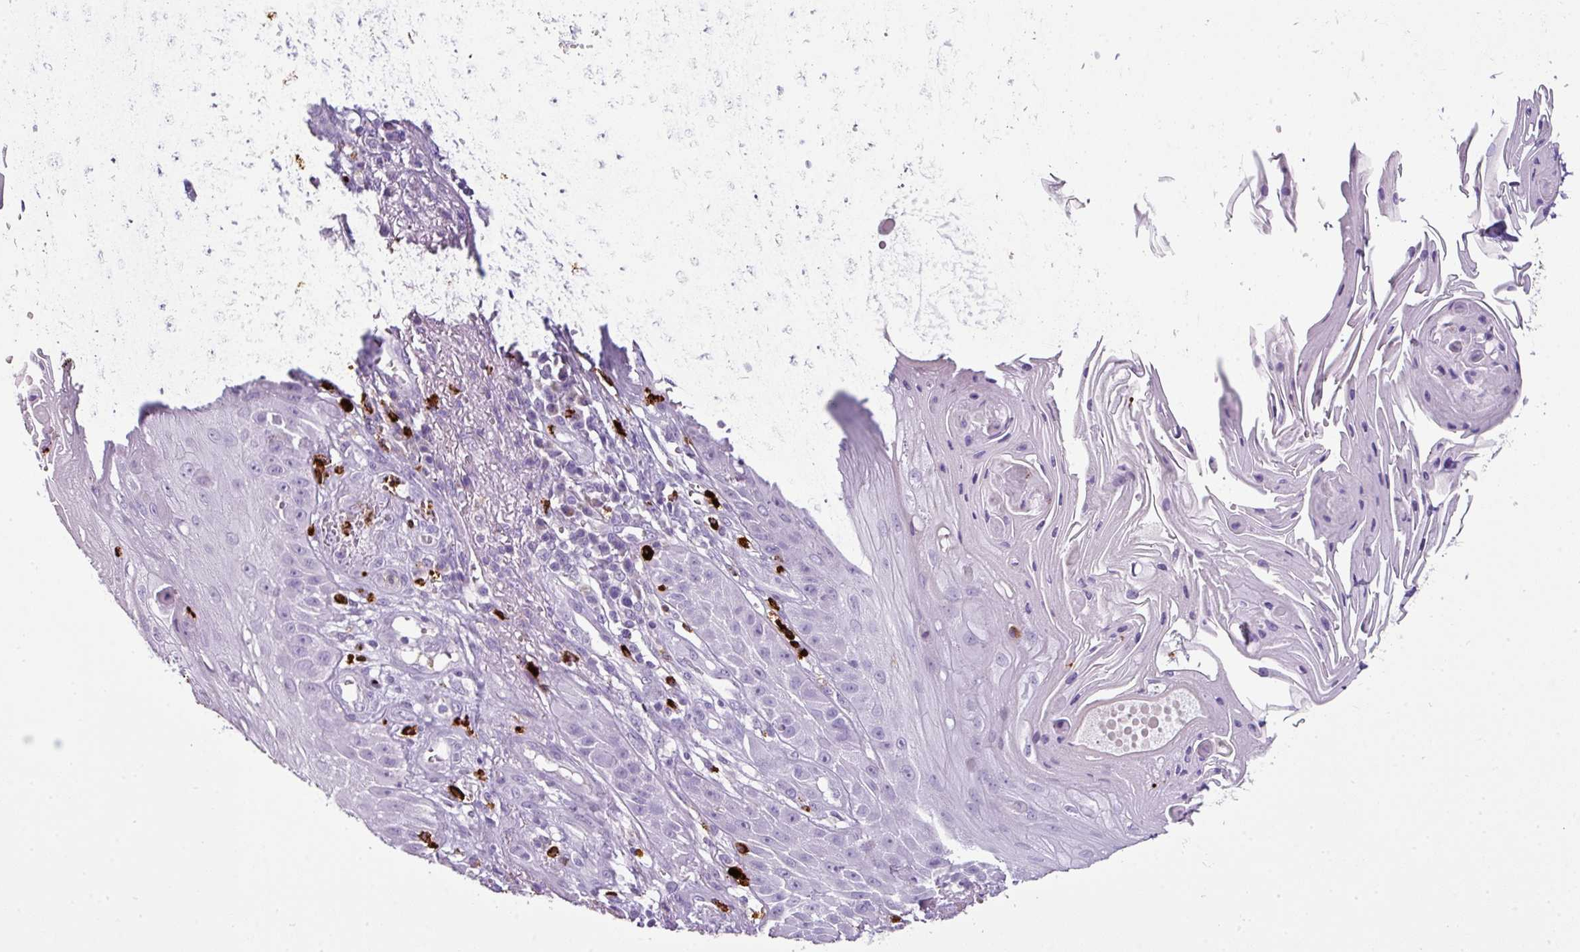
{"staining": {"intensity": "negative", "quantity": "none", "location": "none"}, "tissue": "skin cancer", "cell_type": "Tumor cells", "image_type": "cancer", "snomed": [{"axis": "morphology", "description": "Squamous cell carcinoma, NOS"}, {"axis": "topography", "description": "Skin"}], "caption": "Tumor cells are negative for brown protein staining in squamous cell carcinoma (skin).", "gene": "CTSG", "patient": {"sex": "male", "age": 70}}